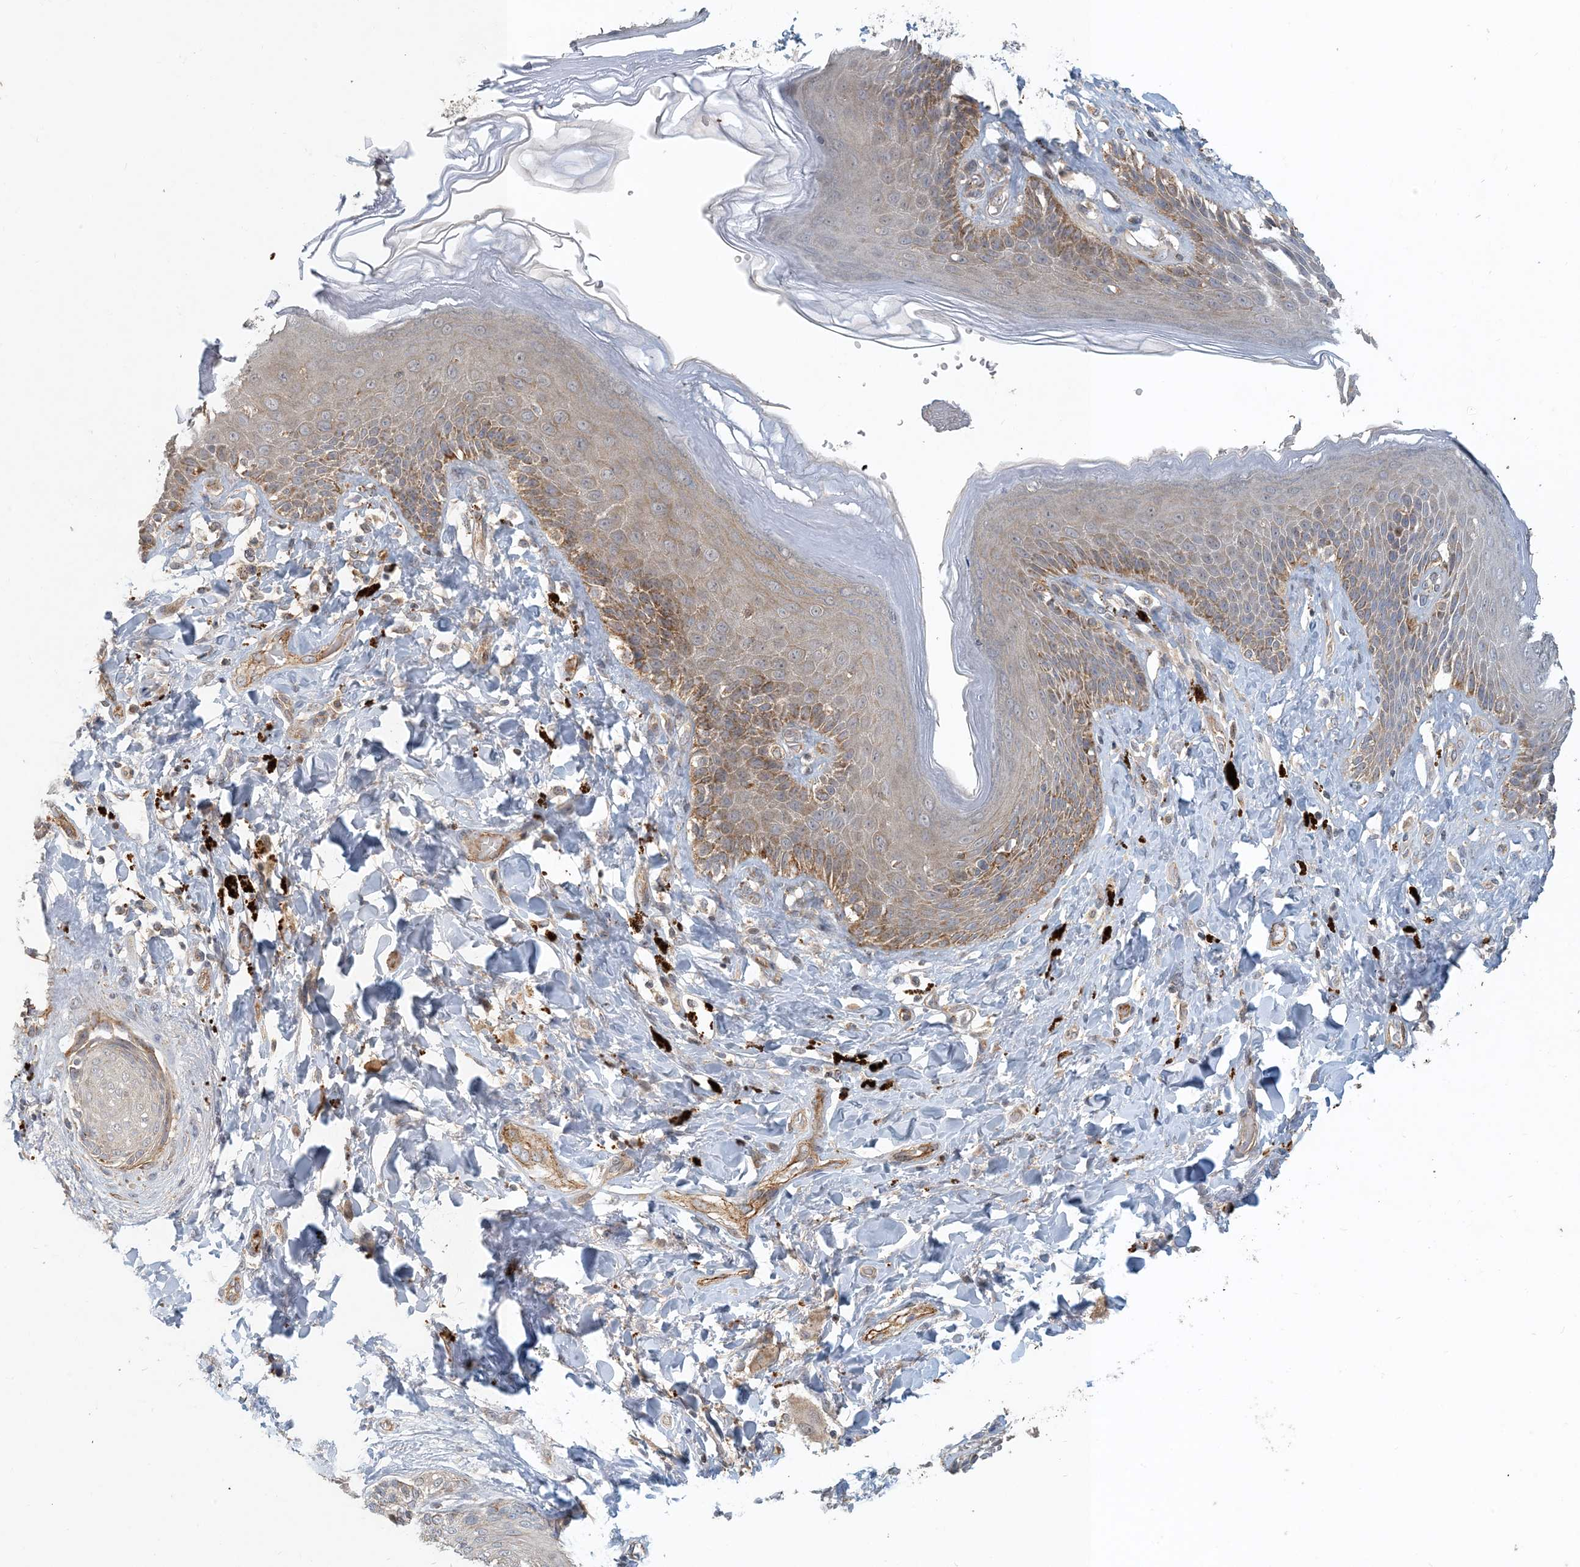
{"staining": {"intensity": "strong", "quantity": "25%-75%", "location": "cytoplasmic/membranous"}, "tissue": "skin", "cell_type": "Epidermal cells", "image_type": "normal", "snomed": [{"axis": "morphology", "description": "Normal tissue, NOS"}, {"axis": "topography", "description": "Anal"}], "caption": "Brown immunohistochemical staining in benign skin exhibits strong cytoplasmic/membranous staining in about 25%-75% of epidermal cells. (IHC, brightfield microscopy, high magnification).", "gene": "ZBTB3", "patient": {"sex": "female", "age": 78}}